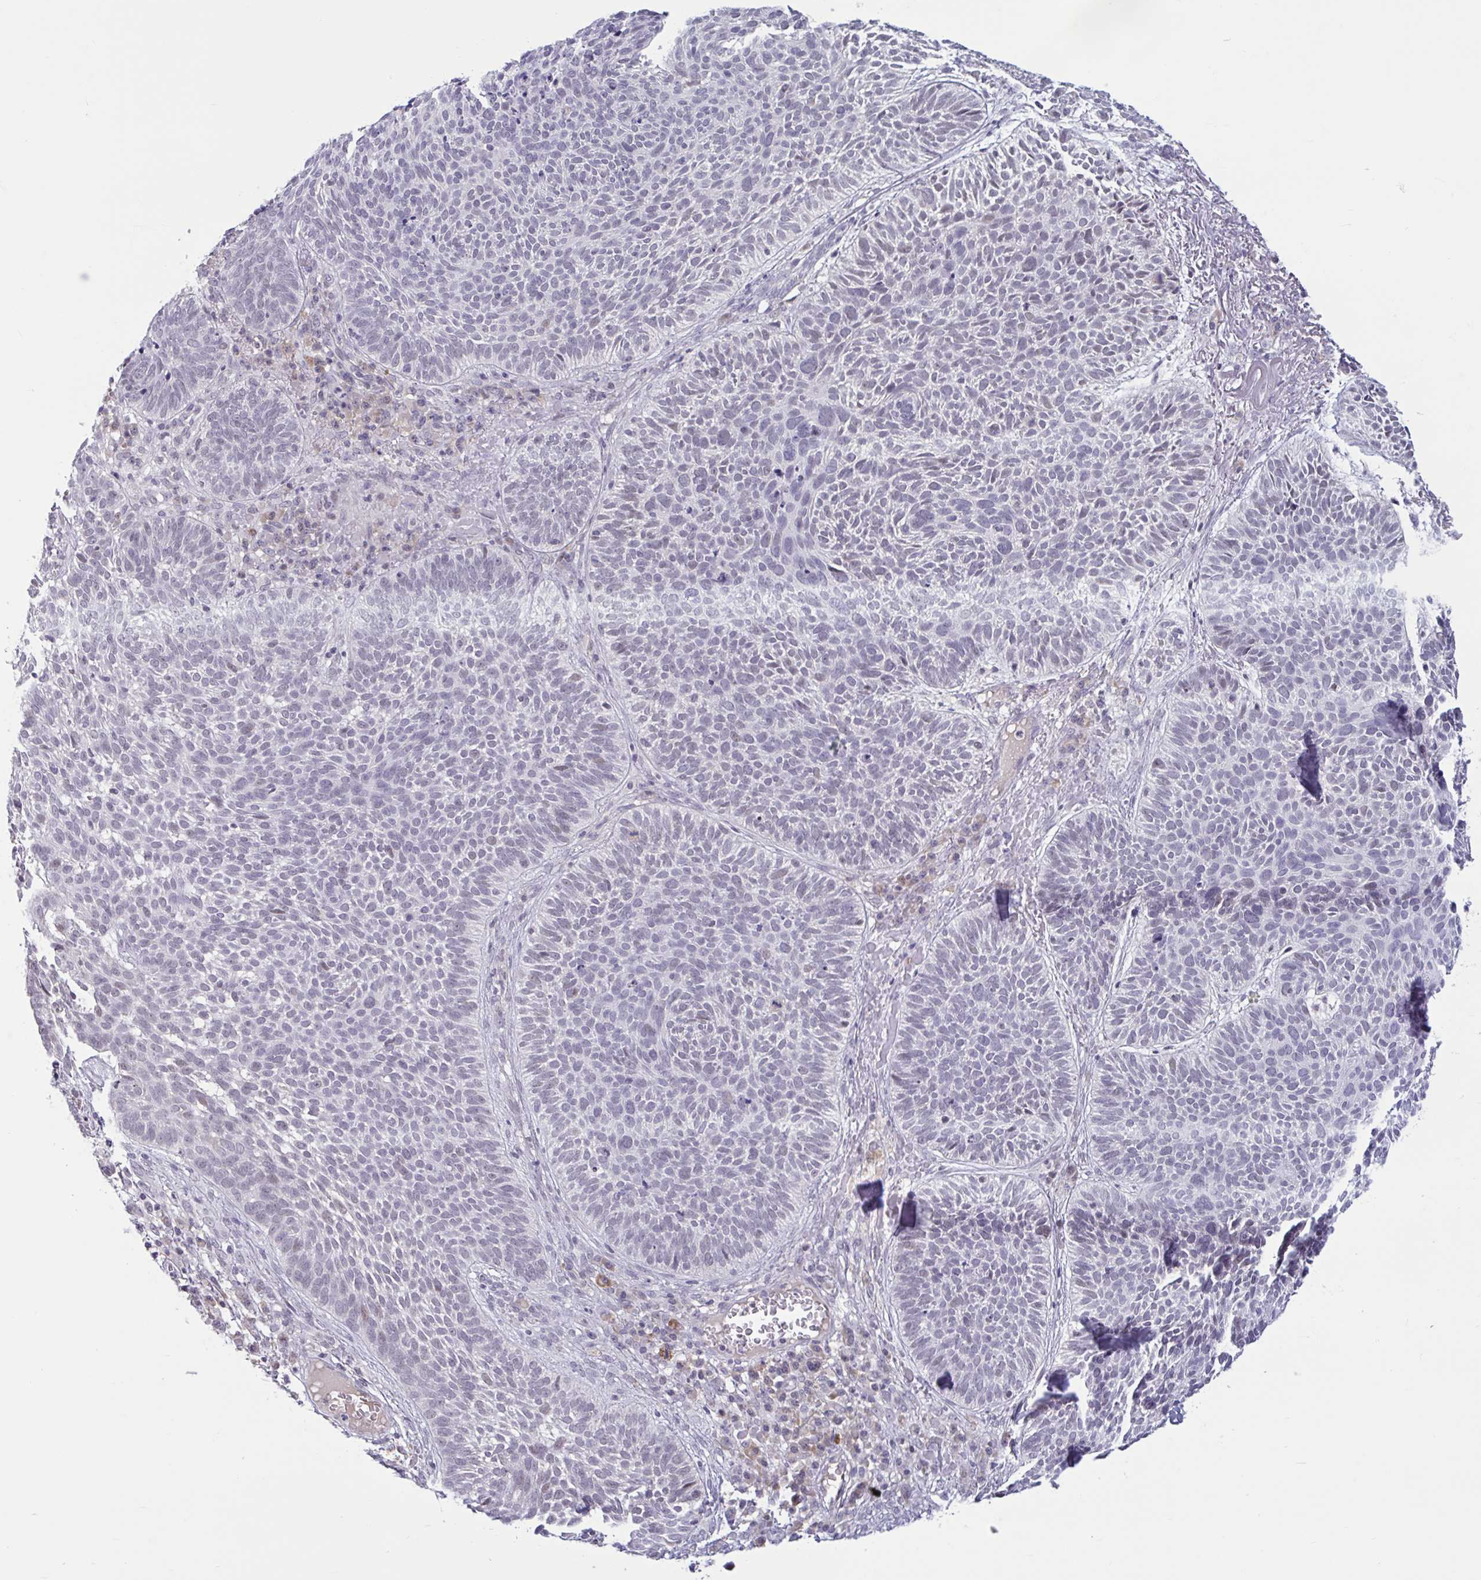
{"staining": {"intensity": "negative", "quantity": "none", "location": "none"}, "tissue": "skin cancer", "cell_type": "Tumor cells", "image_type": "cancer", "snomed": [{"axis": "morphology", "description": "Basal cell carcinoma"}, {"axis": "topography", "description": "Skin"}, {"axis": "topography", "description": "Skin of face"}], "caption": "Immunohistochemistry (IHC) histopathology image of neoplastic tissue: skin cancer stained with DAB demonstrates no significant protein staining in tumor cells.", "gene": "CNGB3", "patient": {"sex": "female", "age": 82}}